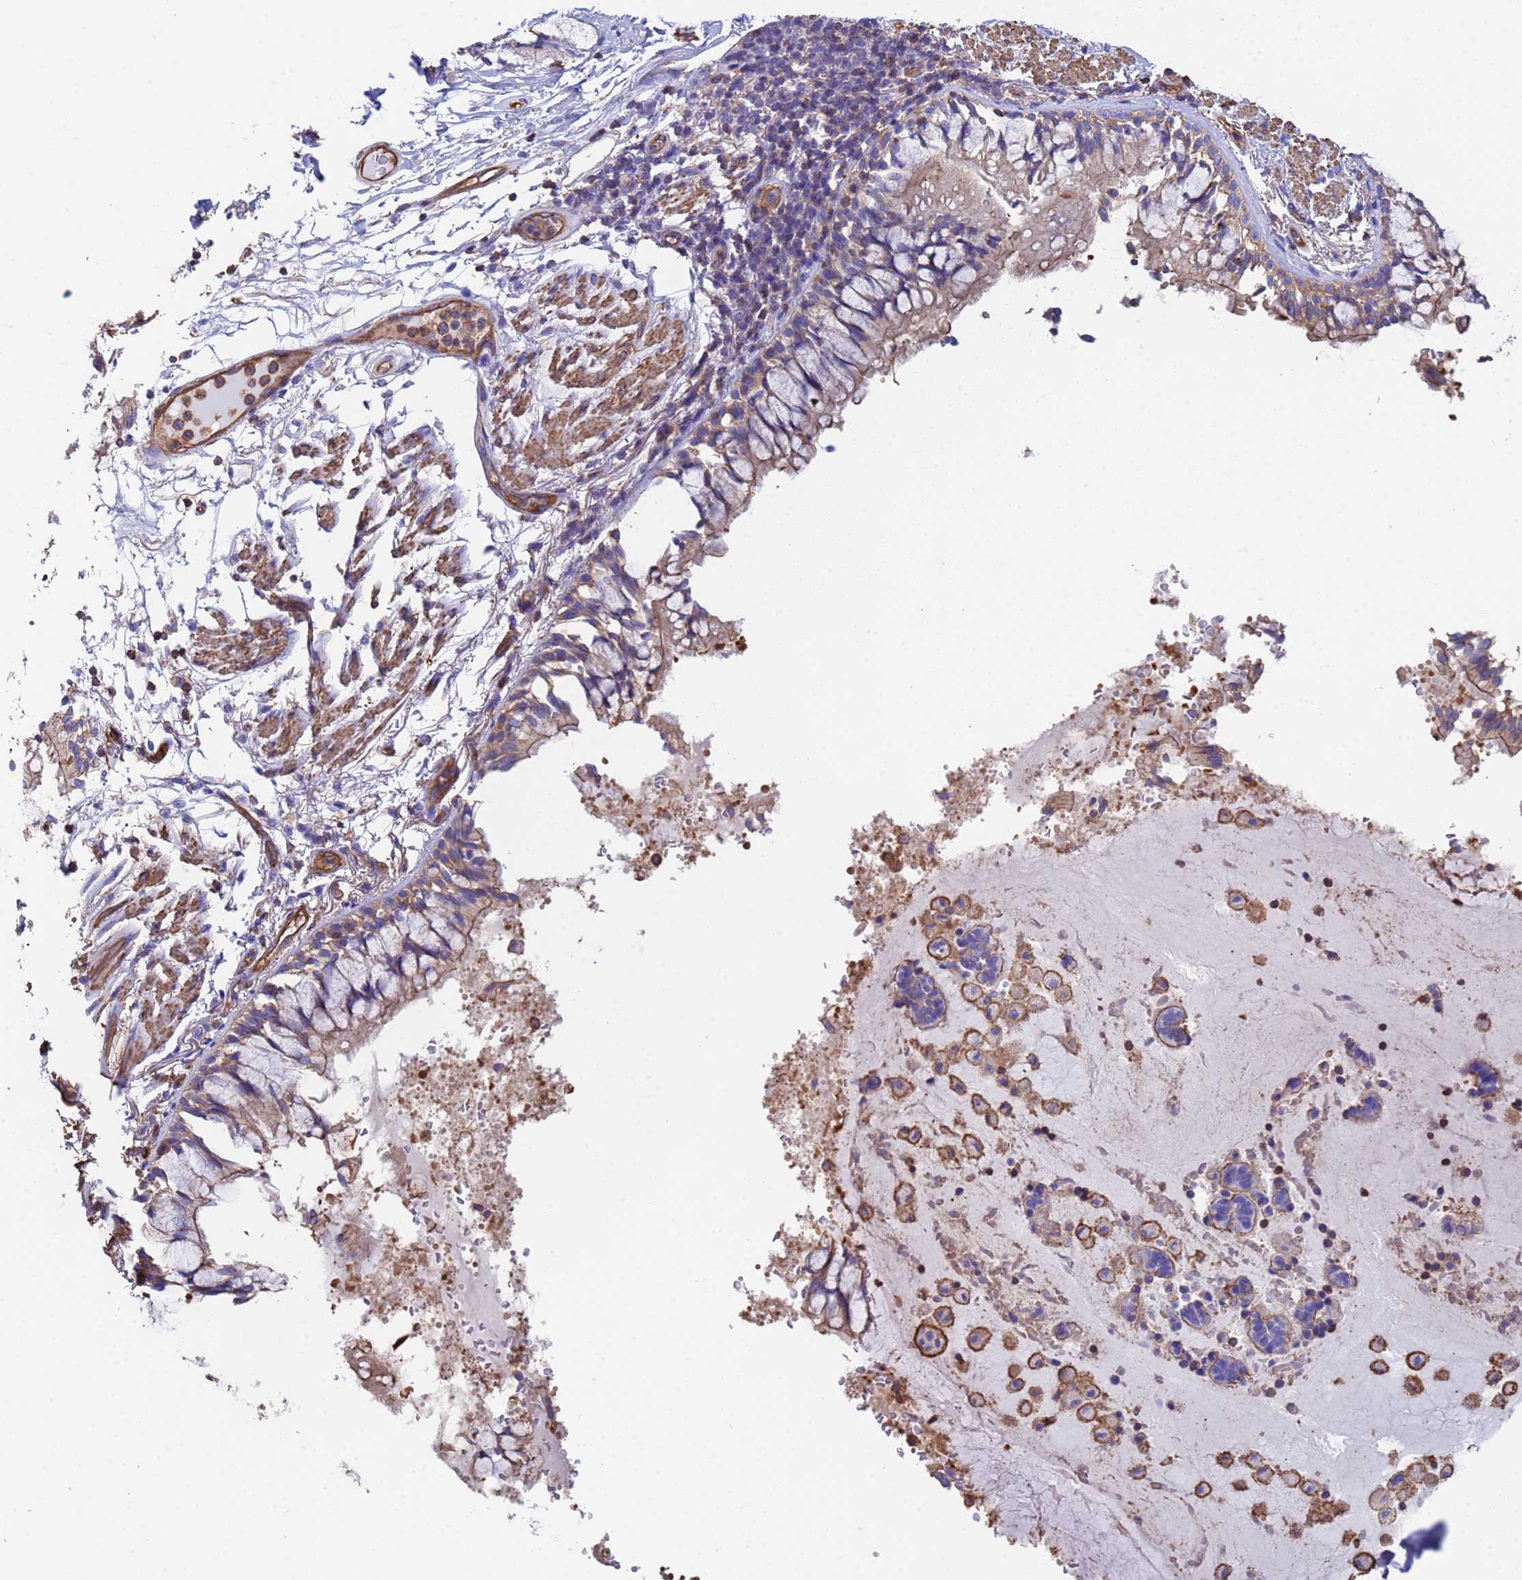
{"staining": {"intensity": "weak", "quantity": ">75%", "location": "cytoplasmic/membranous"}, "tissue": "bronchus", "cell_type": "Respiratory epithelial cells", "image_type": "normal", "snomed": [{"axis": "morphology", "description": "Normal tissue, NOS"}, {"axis": "topography", "description": "Bronchus"}], "caption": "Immunohistochemistry image of normal human bronchus stained for a protein (brown), which exhibits low levels of weak cytoplasmic/membranous positivity in approximately >75% of respiratory epithelial cells.", "gene": "MYL12A", "patient": {"sex": "male", "age": 70}}